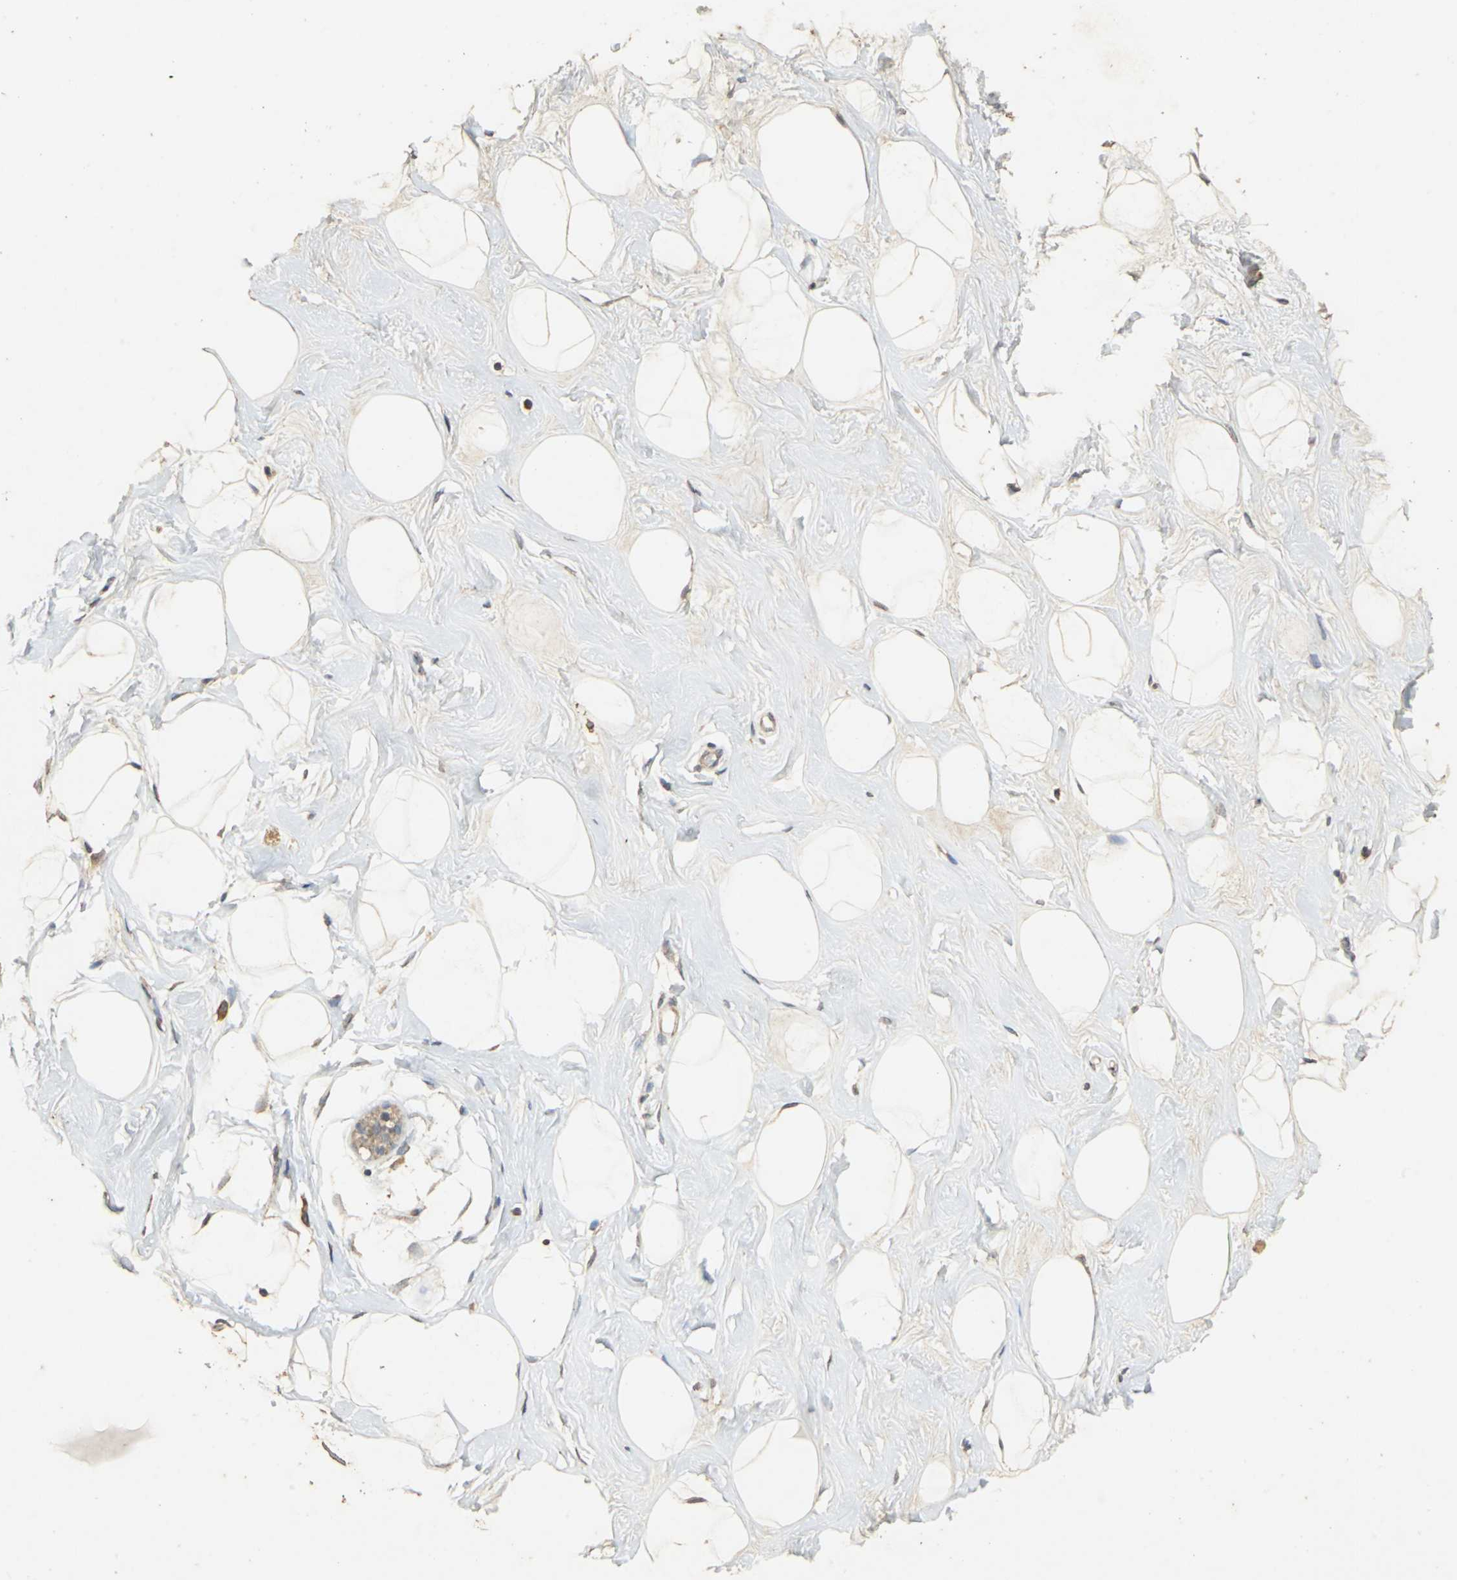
{"staining": {"intensity": "weak", "quantity": "25%-75%", "location": "cytoplasmic/membranous"}, "tissue": "breast", "cell_type": "Adipocytes", "image_type": "normal", "snomed": [{"axis": "morphology", "description": "Normal tissue, NOS"}, {"axis": "topography", "description": "Breast"}], "caption": "A brown stain shows weak cytoplasmic/membranous staining of a protein in adipocytes of unremarkable human breast.", "gene": "ACSL4", "patient": {"sex": "female", "age": 23}}